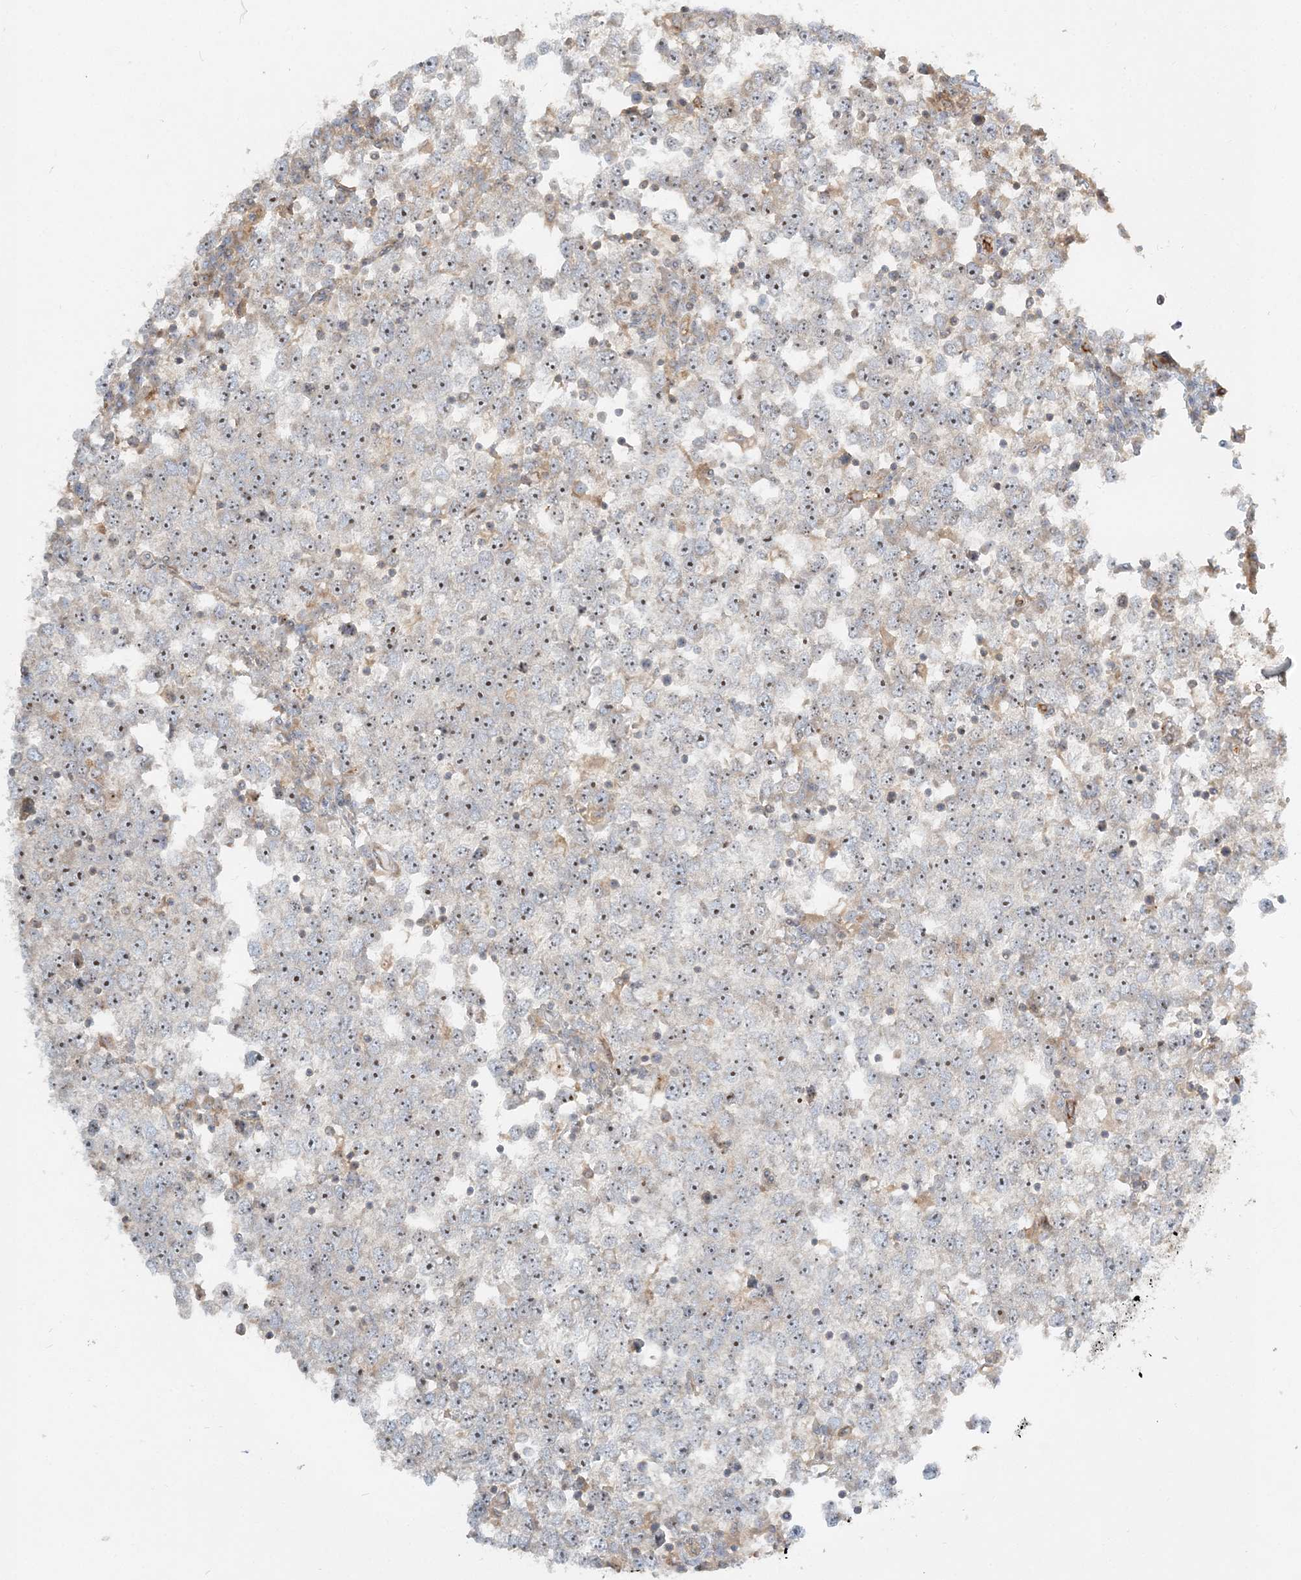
{"staining": {"intensity": "negative", "quantity": "none", "location": "none"}, "tissue": "testis cancer", "cell_type": "Tumor cells", "image_type": "cancer", "snomed": [{"axis": "morphology", "description": "Seminoma, NOS"}, {"axis": "topography", "description": "Testis"}], "caption": "Tumor cells show no significant protein positivity in seminoma (testis).", "gene": "AP1AR", "patient": {"sex": "male", "age": 65}}